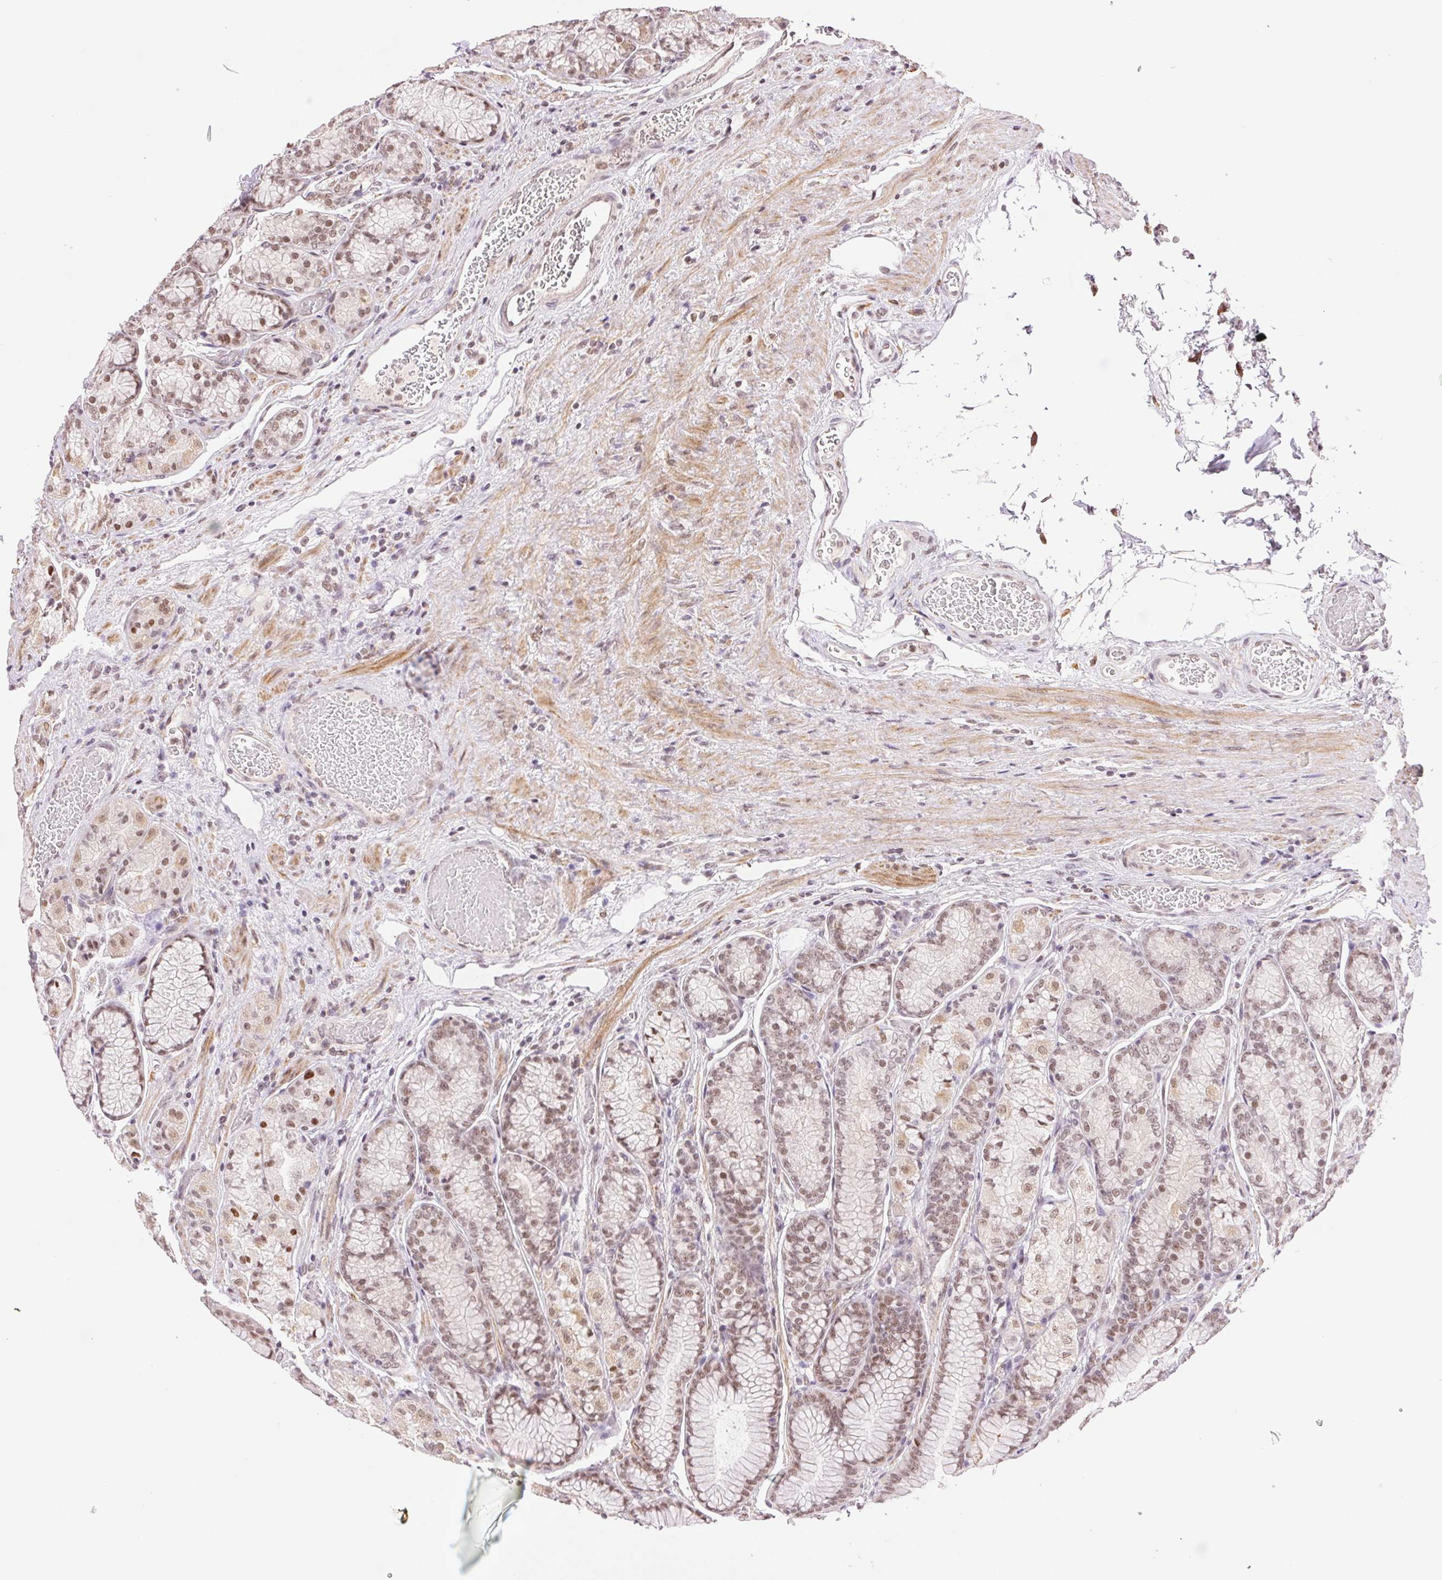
{"staining": {"intensity": "moderate", "quantity": ">75%", "location": "nuclear"}, "tissue": "stomach", "cell_type": "Glandular cells", "image_type": "normal", "snomed": [{"axis": "morphology", "description": "Normal tissue, NOS"}, {"axis": "morphology", "description": "Adenocarcinoma, NOS"}, {"axis": "morphology", "description": "Adenocarcinoma, High grade"}, {"axis": "topography", "description": "Stomach, upper"}, {"axis": "topography", "description": "Stomach"}], "caption": "Stomach stained with DAB IHC exhibits medium levels of moderate nuclear expression in about >75% of glandular cells. (IHC, brightfield microscopy, high magnification).", "gene": "PRPF18", "patient": {"sex": "female", "age": 65}}